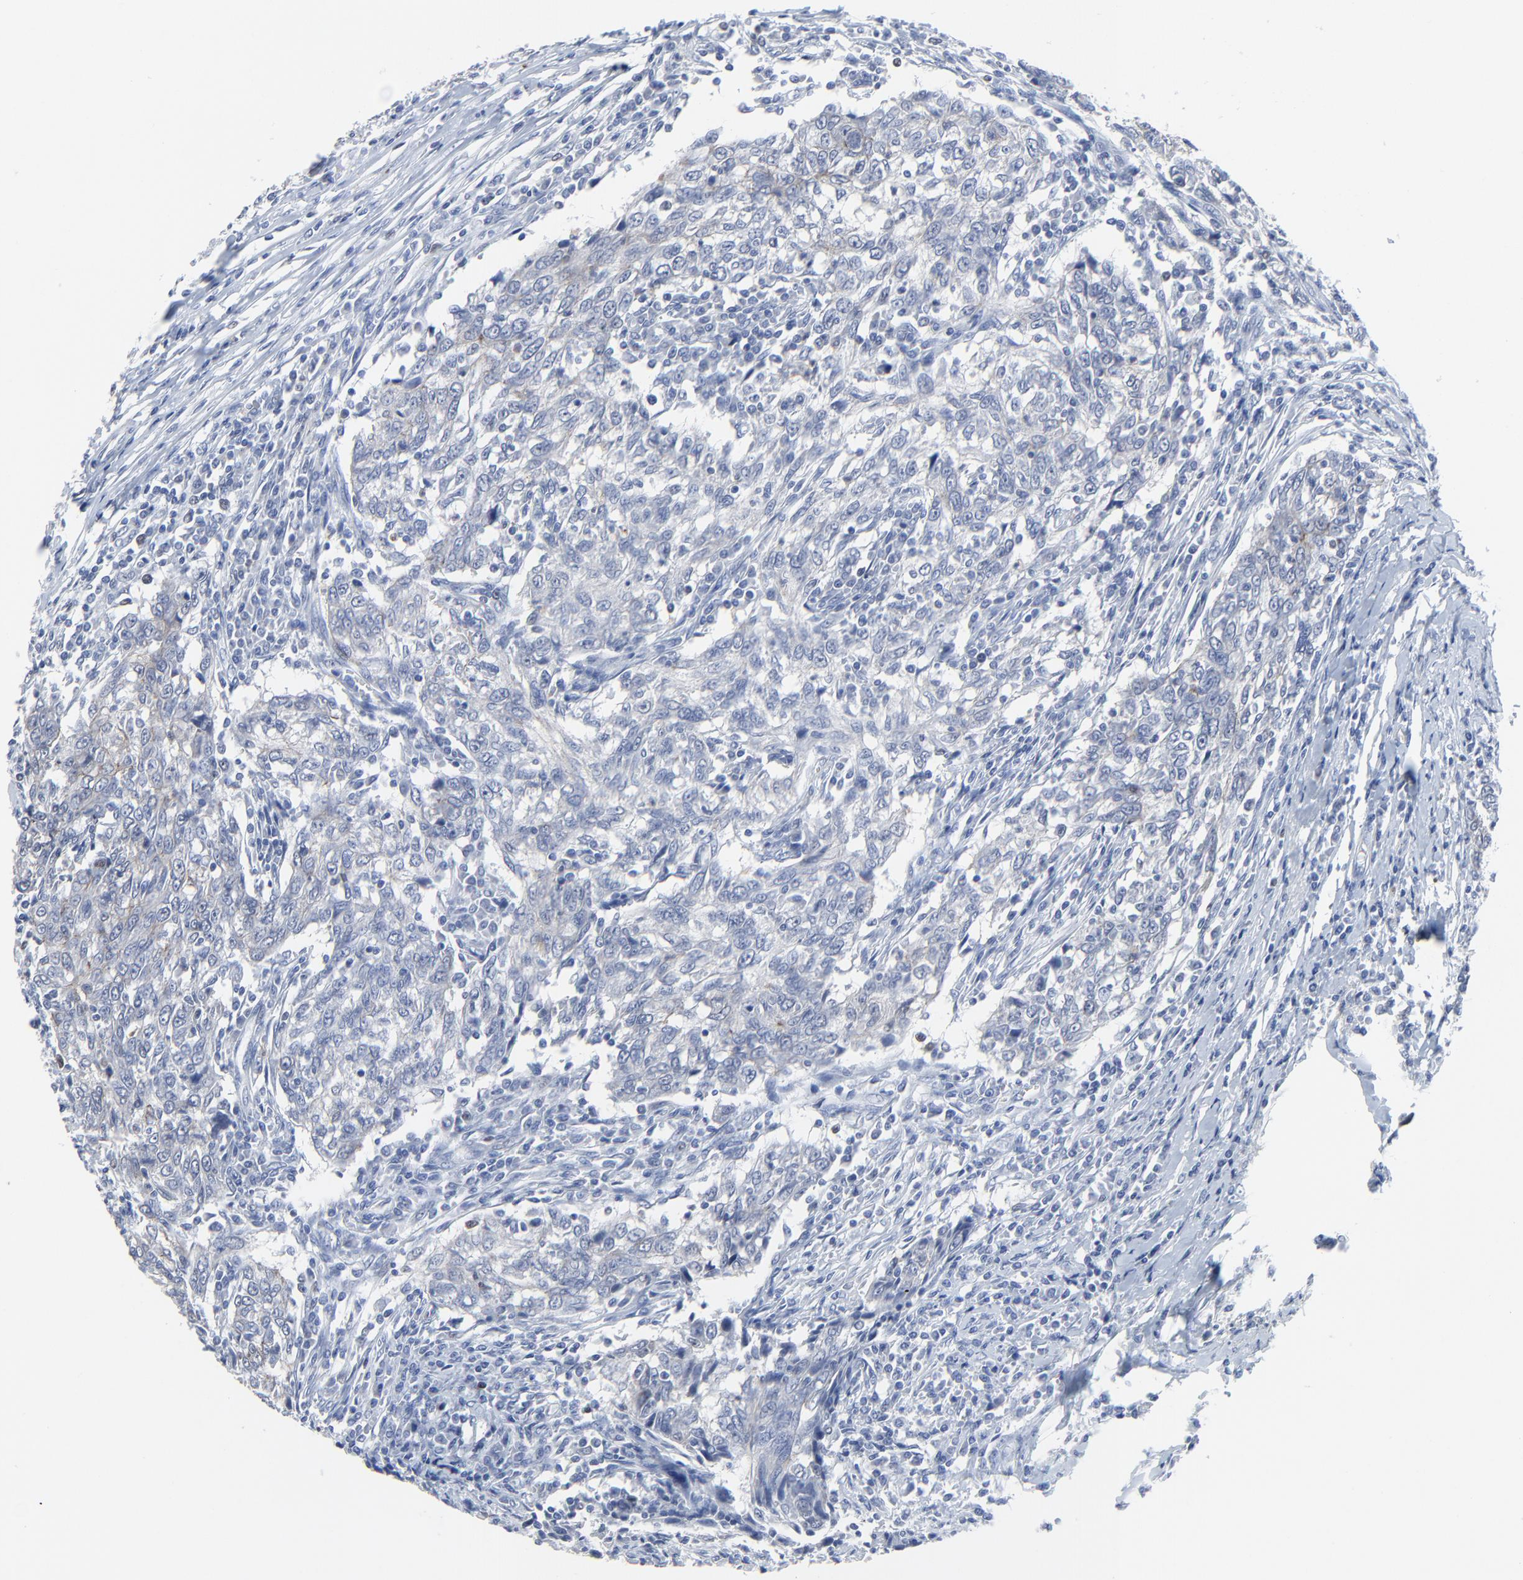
{"staining": {"intensity": "negative", "quantity": "none", "location": "none"}, "tissue": "breast cancer", "cell_type": "Tumor cells", "image_type": "cancer", "snomed": [{"axis": "morphology", "description": "Duct carcinoma"}, {"axis": "topography", "description": "Breast"}], "caption": "The histopathology image exhibits no staining of tumor cells in breast invasive ductal carcinoma. (DAB (3,3'-diaminobenzidine) immunohistochemistry visualized using brightfield microscopy, high magnification).", "gene": "BIRC3", "patient": {"sex": "female", "age": 50}}